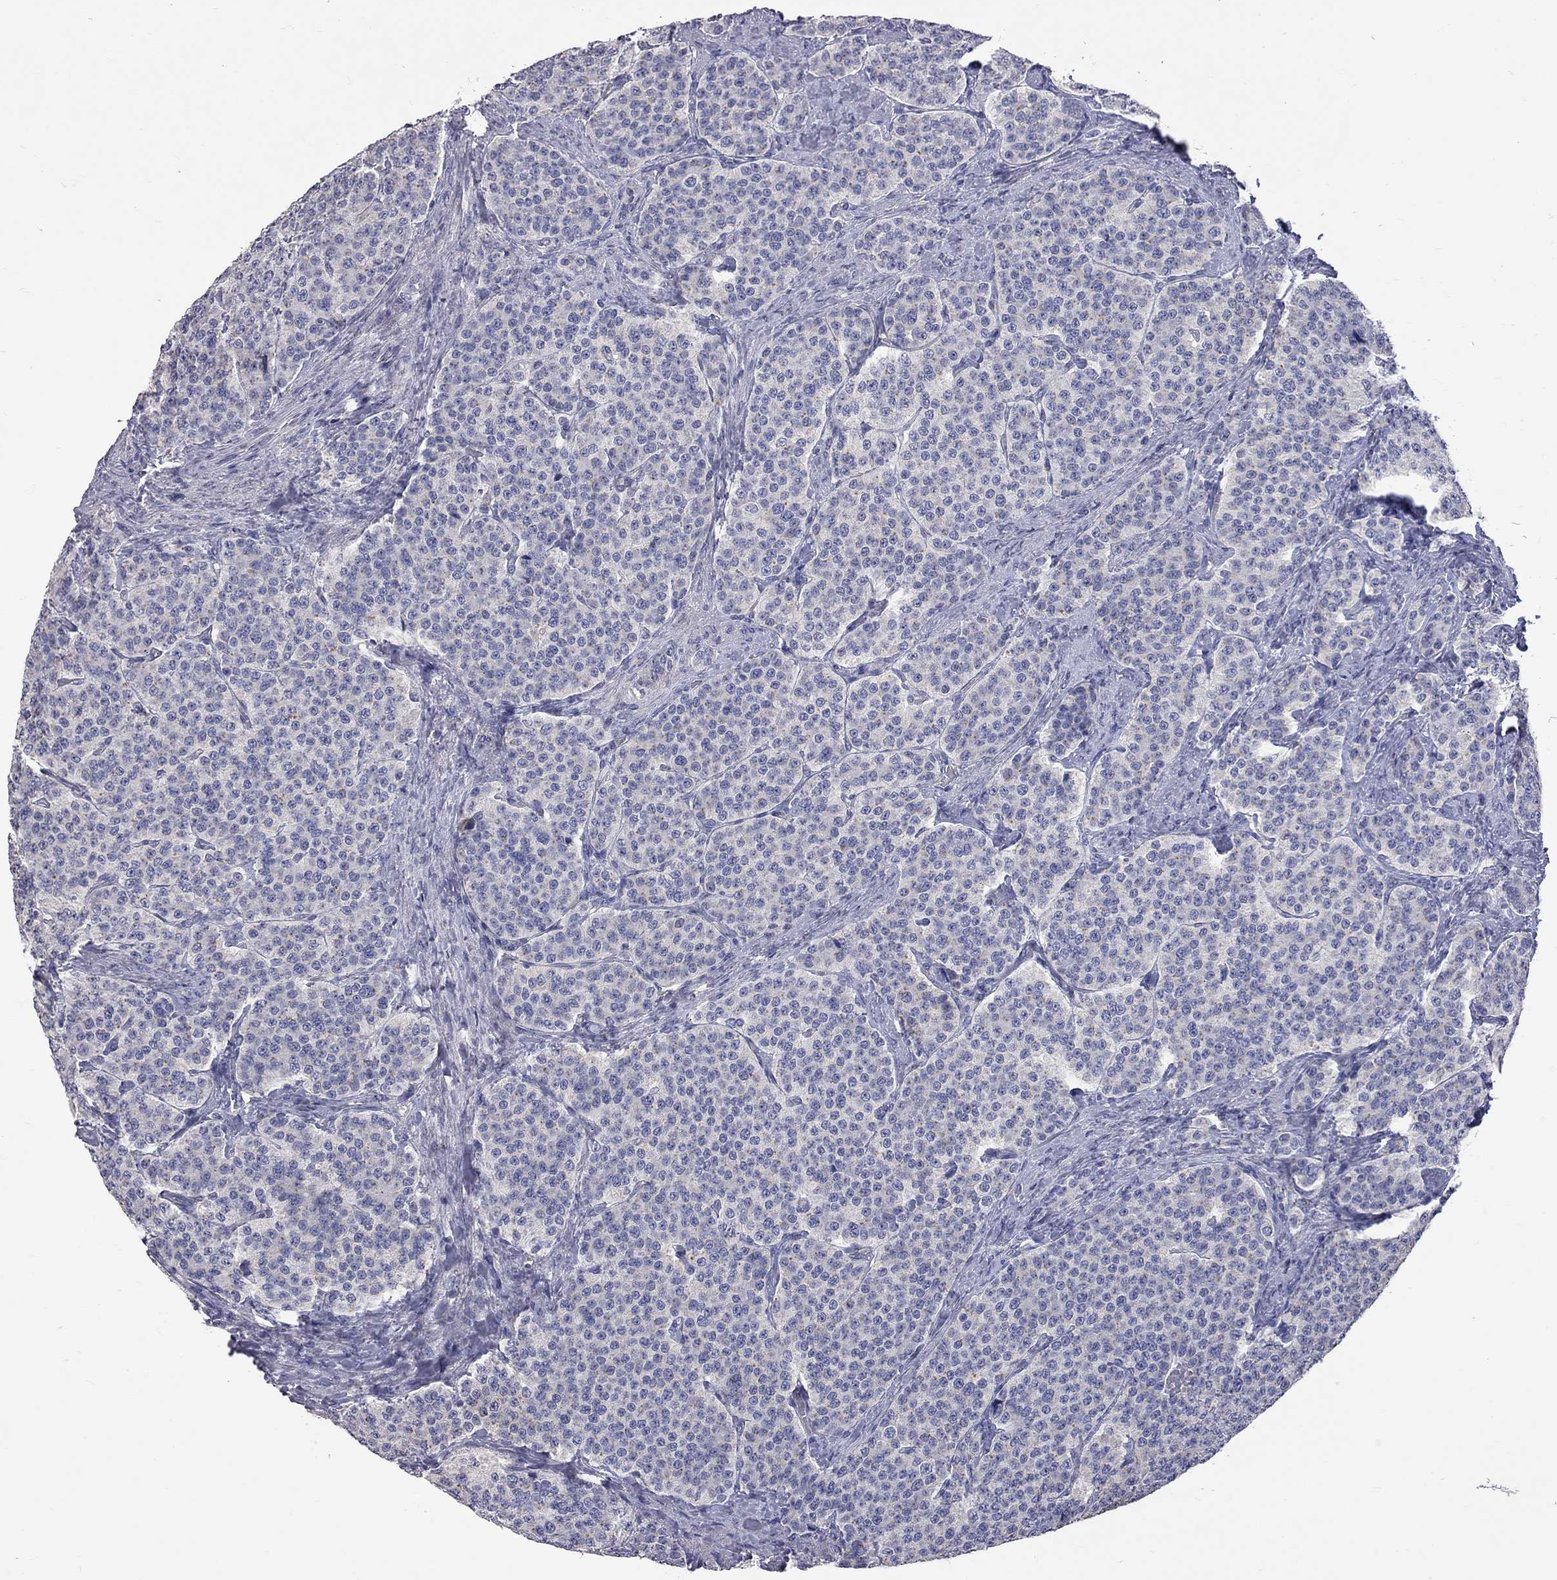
{"staining": {"intensity": "negative", "quantity": "none", "location": "none"}, "tissue": "carcinoid", "cell_type": "Tumor cells", "image_type": "cancer", "snomed": [{"axis": "morphology", "description": "Carcinoid, malignant, NOS"}, {"axis": "topography", "description": "Small intestine"}], "caption": "This image is of carcinoid stained with immunohistochemistry (IHC) to label a protein in brown with the nuclei are counter-stained blue. There is no expression in tumor cells. Brightfield microscopy of immunohistochemistry (IHC) stained with DAB (brown) and hematoxylin (blue), captured at high magnification.", "gene": "OPRK1", "patient": {"sex": "female", "age": 58}}